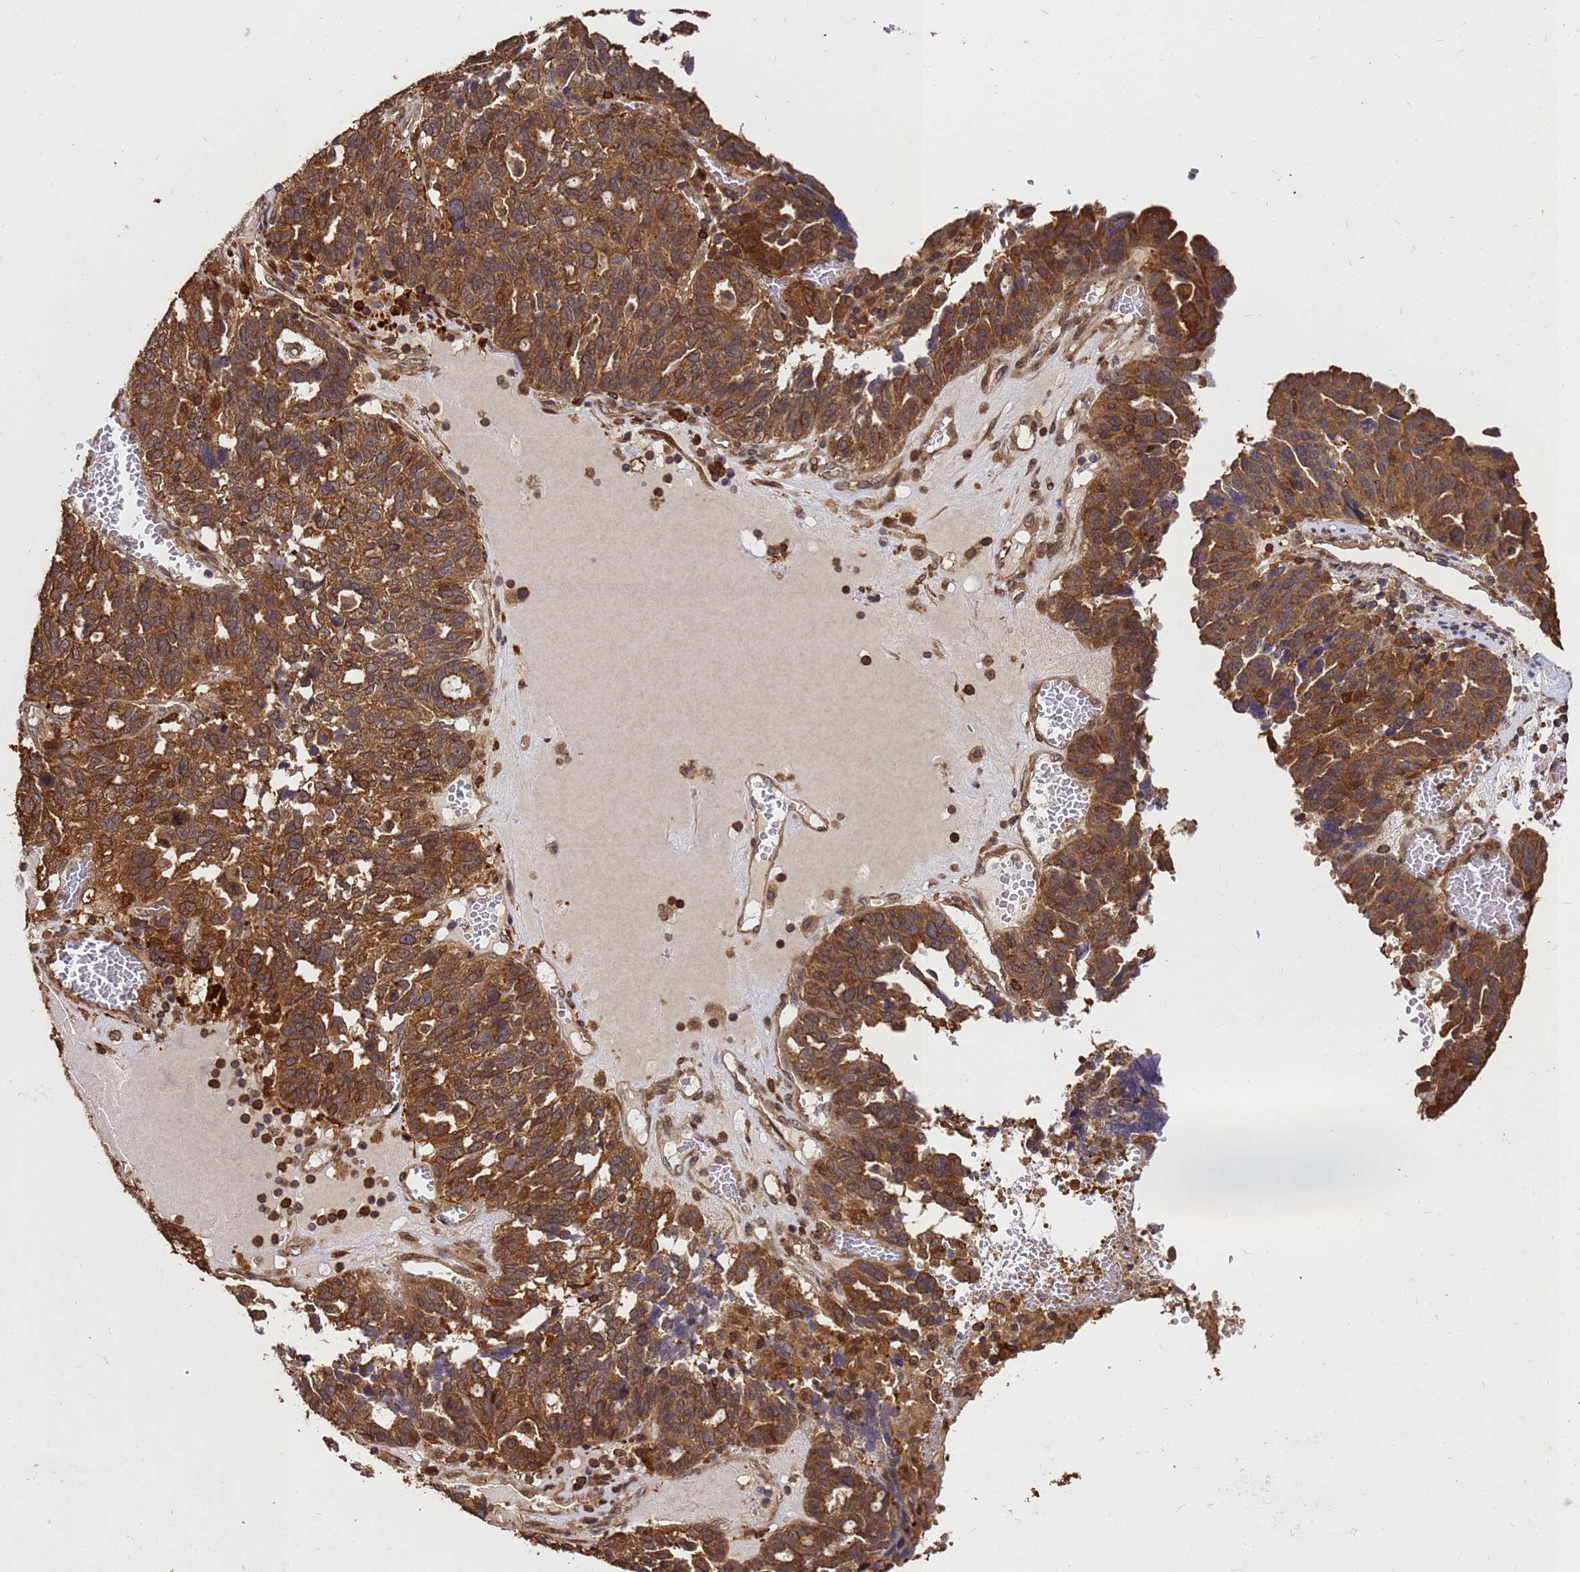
{"staining": {"intensity": "moderate", "quantity": ">75%", "location": "cytoplasmic/membranous"}, "tissue": "ovarian cancer", "cell_type": "Tumor cells", "image_type": "cancer", "snomed": [{"axis": "morphology", "description": "Cystadenocarcinoma, serous, NOS"}, {"axis": "topography", "description": "Ovary"}], "caption": "Moderate cytoplasmic/membranous protein positivity is identified in about >75% of tumor cells in ovarian cancer. The protein is stained brown, and the nuclei are stained in blue (DAB IHC with brightfield microscopy, high magnification).", "gene": "ZNF618", "patient": {"sex": "female", "age": 59}}